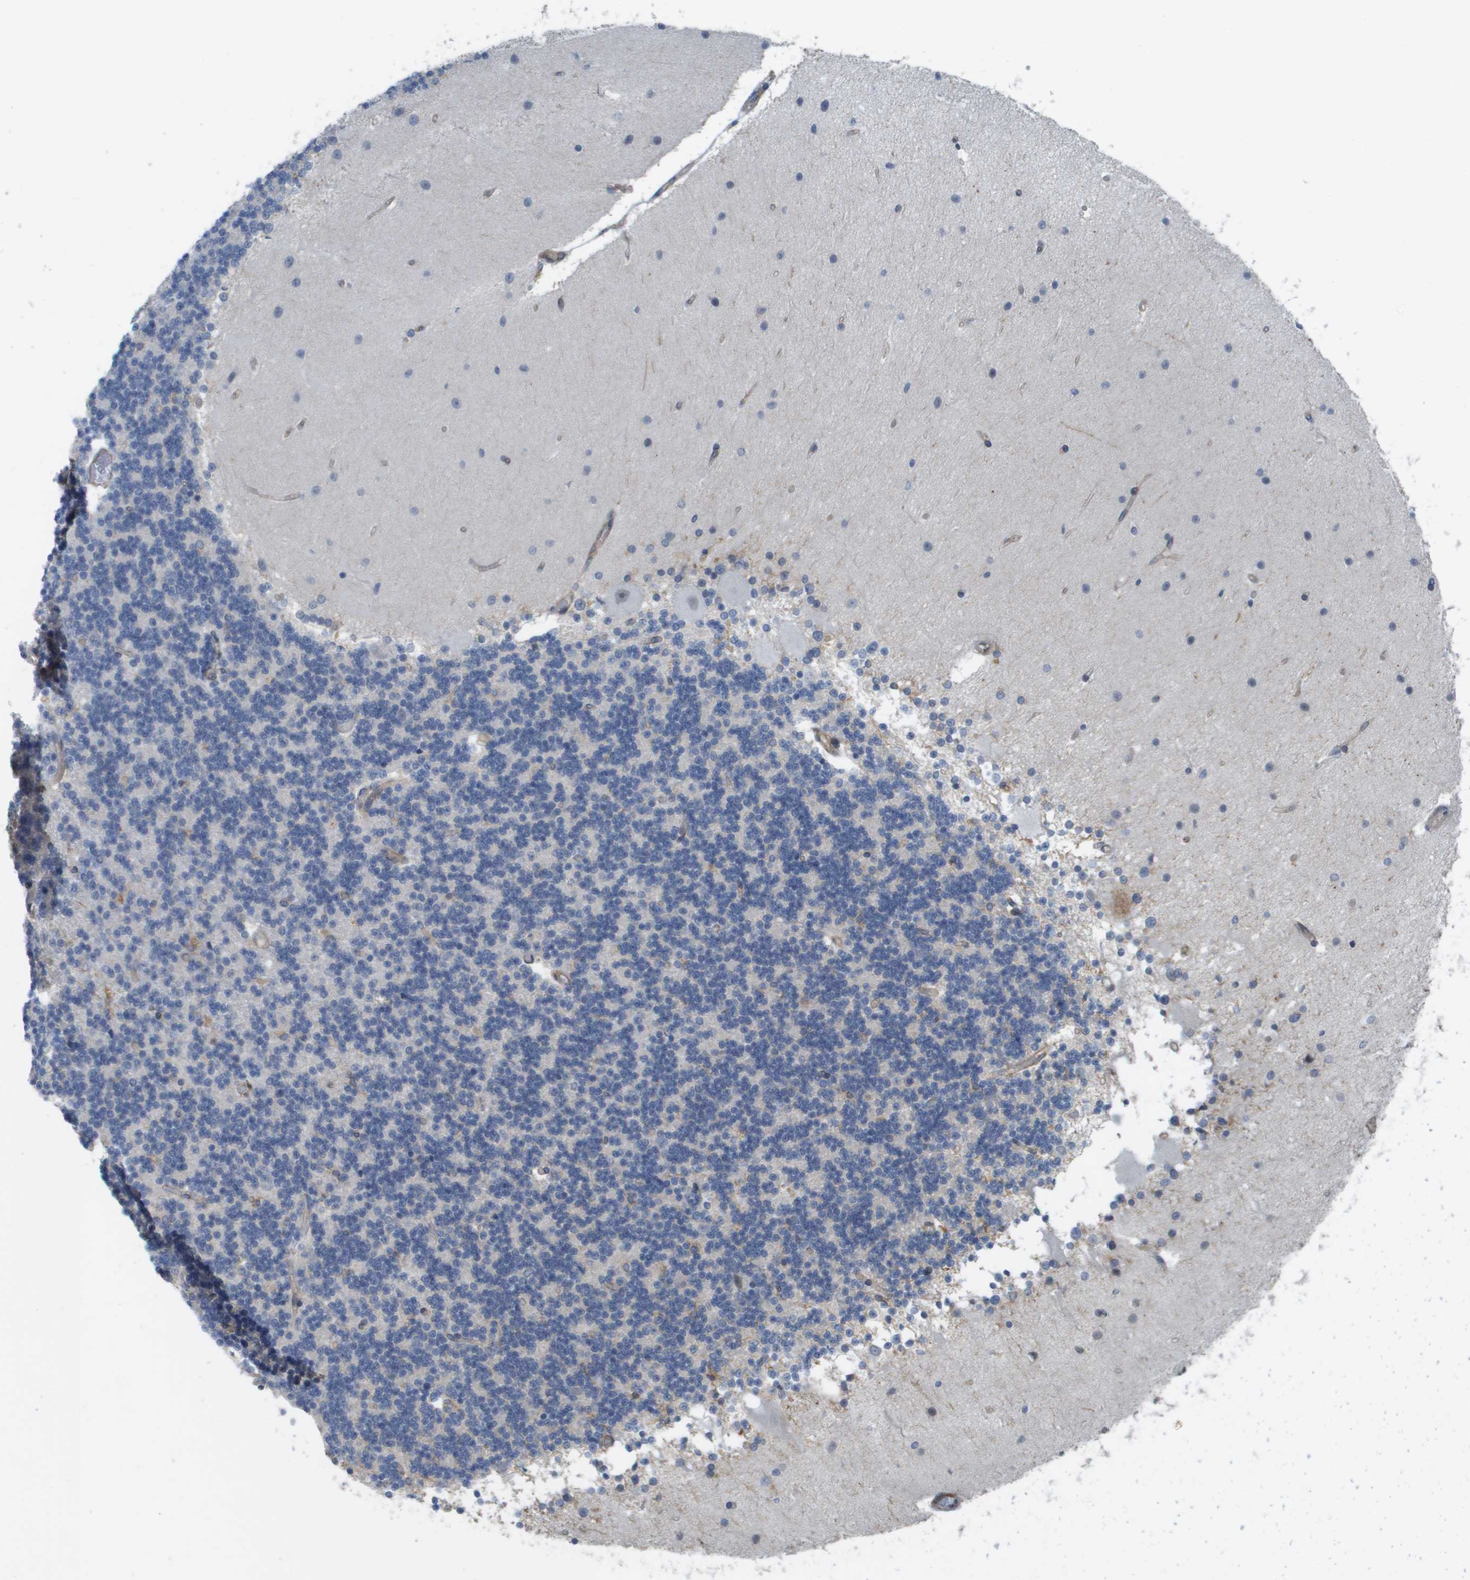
{"staining": {"intensity": "negative", "quantity": "none", "location": "none"}, "tissue": "cerebellum", "cell_type": "Cells in granular layer", "image_type": "normal", "snomed": [{"axis": "morphology", "description": "Normal tissue, NOS"}, {"axis": "topography", "description": "Cerebellum"}], "caption": "DAB immunohistochemical staining of normal human cerebellum exhibits no significant expression in cells in granular layer.", "gene": "MTARC2", "patient": {"sex": "female", "age": 54}}